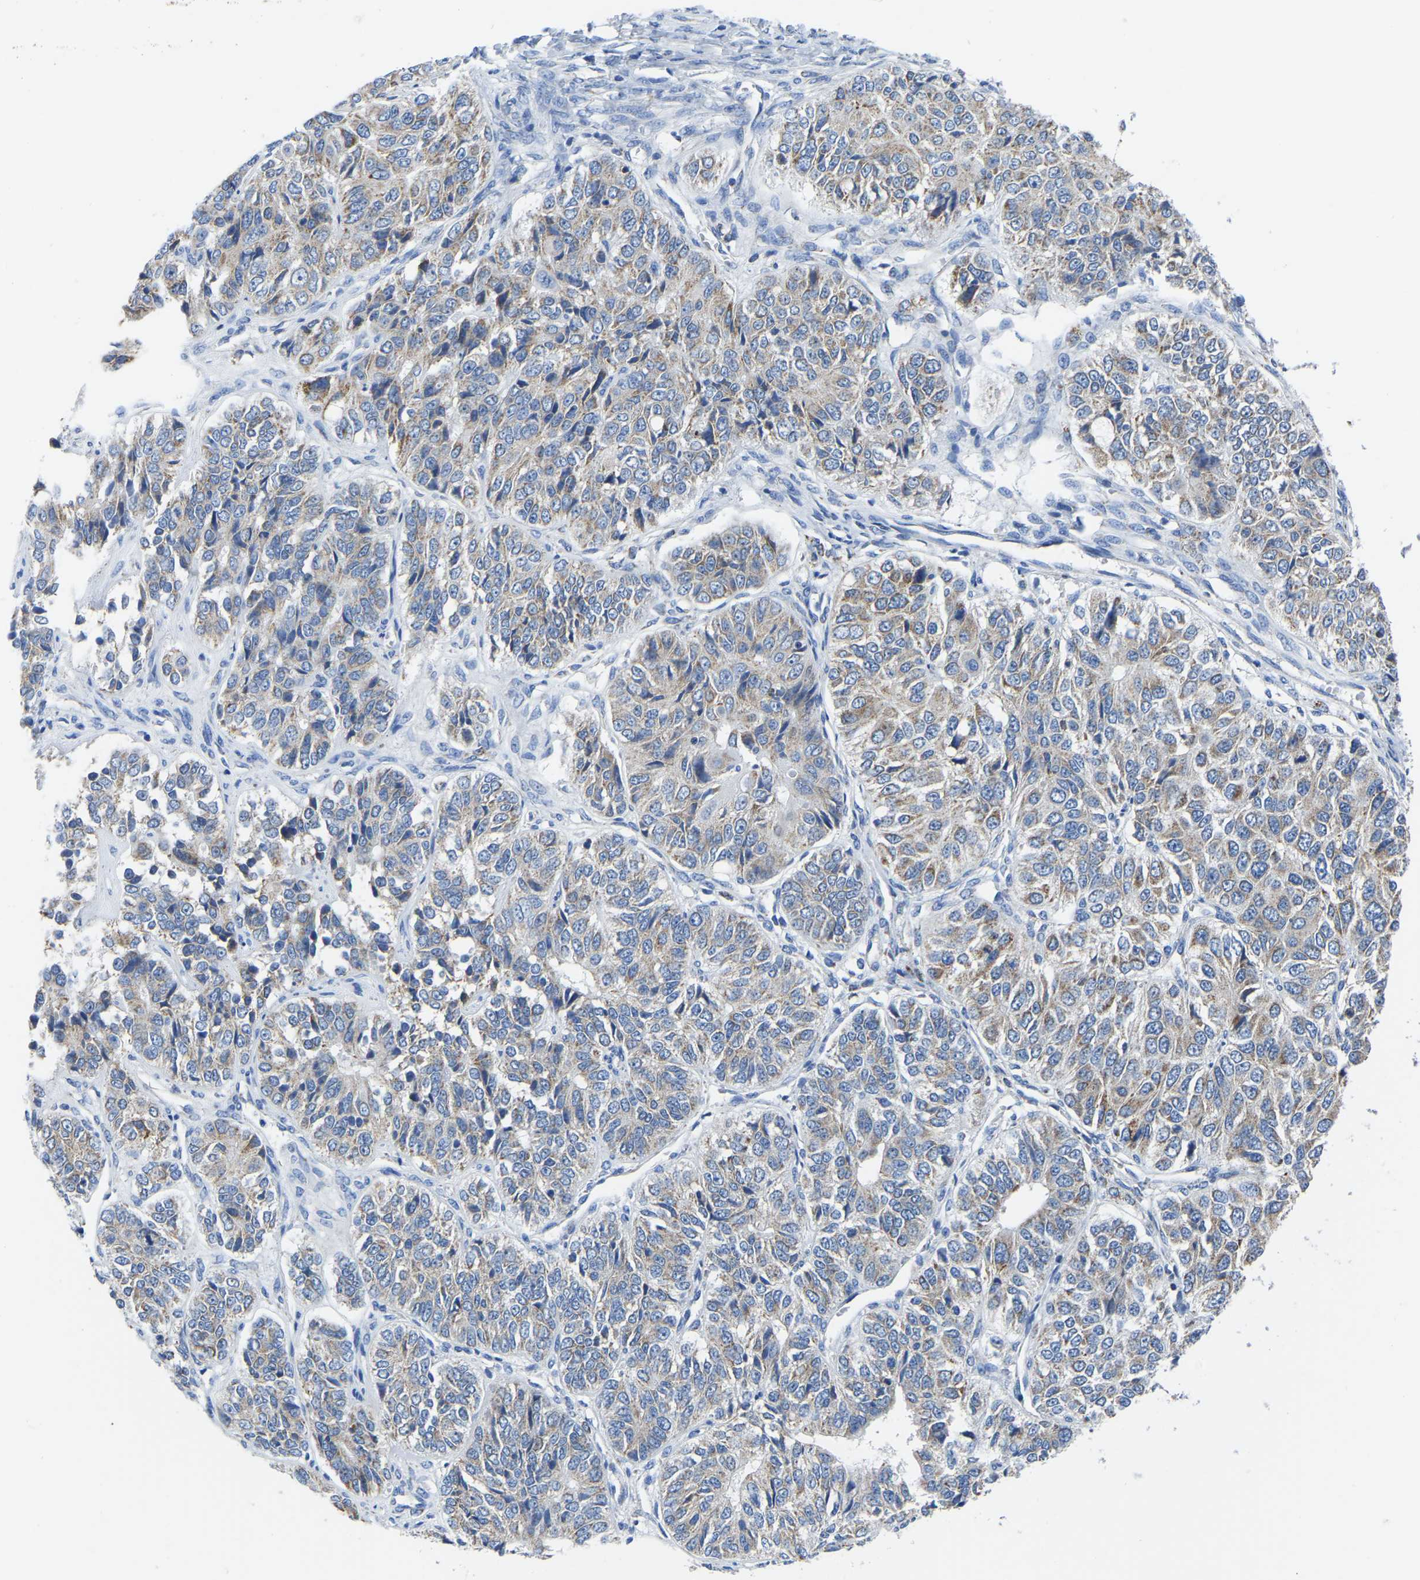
{"staining": {"intensity": "weak", "quantity": ">75%", "location": "cytoplasmic/membranous"}, "tissue": "ovarian cancer", "cell_type": "Tumor cells", "image_type": "cancer", "snomed": [{"axis": "morphology", "description": "Carcinoma, endometroid"}, {"axis": "topography", "description": "Ovary"}], "caption": "Protein staining demonstrates weak cytoplasmic/membranous expression in about >75% of tumor cells in ovarian cancer (endometroid carcinoma).", "gene": "ETFA", "patient": {"sex": "female", "age": 51}}